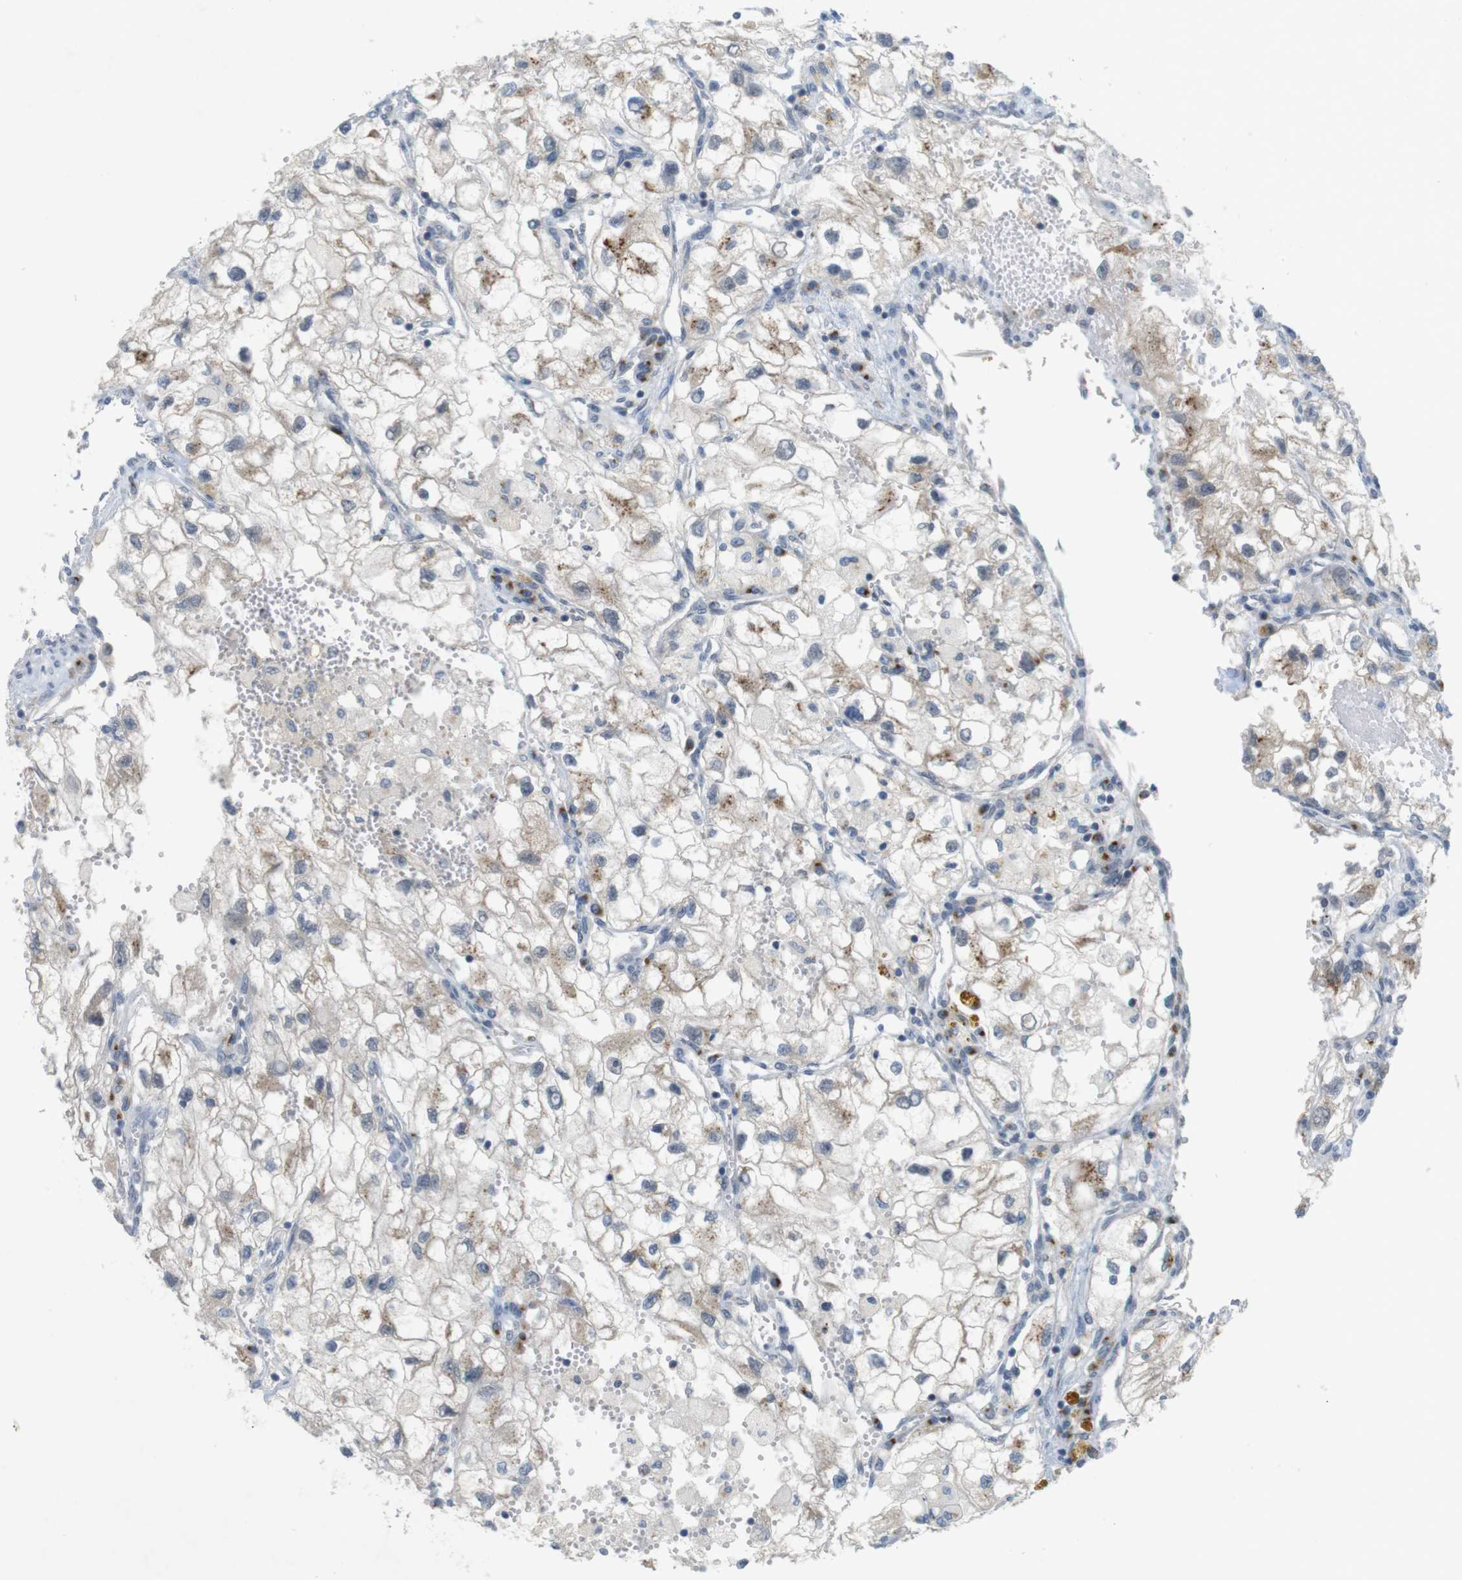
{"staining": {"intensity": "weak", "quantity": "<25%", "location": "cytoplasmic/membranous"}, "tissue": "renal cancer", "cell_type": "Tumor cells", "image_type": "cancer", "snomed": [{"axis": "morphology", "description": "Adenocarcinoma, NOS"}, {"axis": "topography", "description": "Kidney"}], "caption": "Histopathology image shows no protein positivity in tumor cells of adenocarcinoma (renal) tissue.", "gene": "YIPF3", "patient": {"sex": "female", "age": 70}}